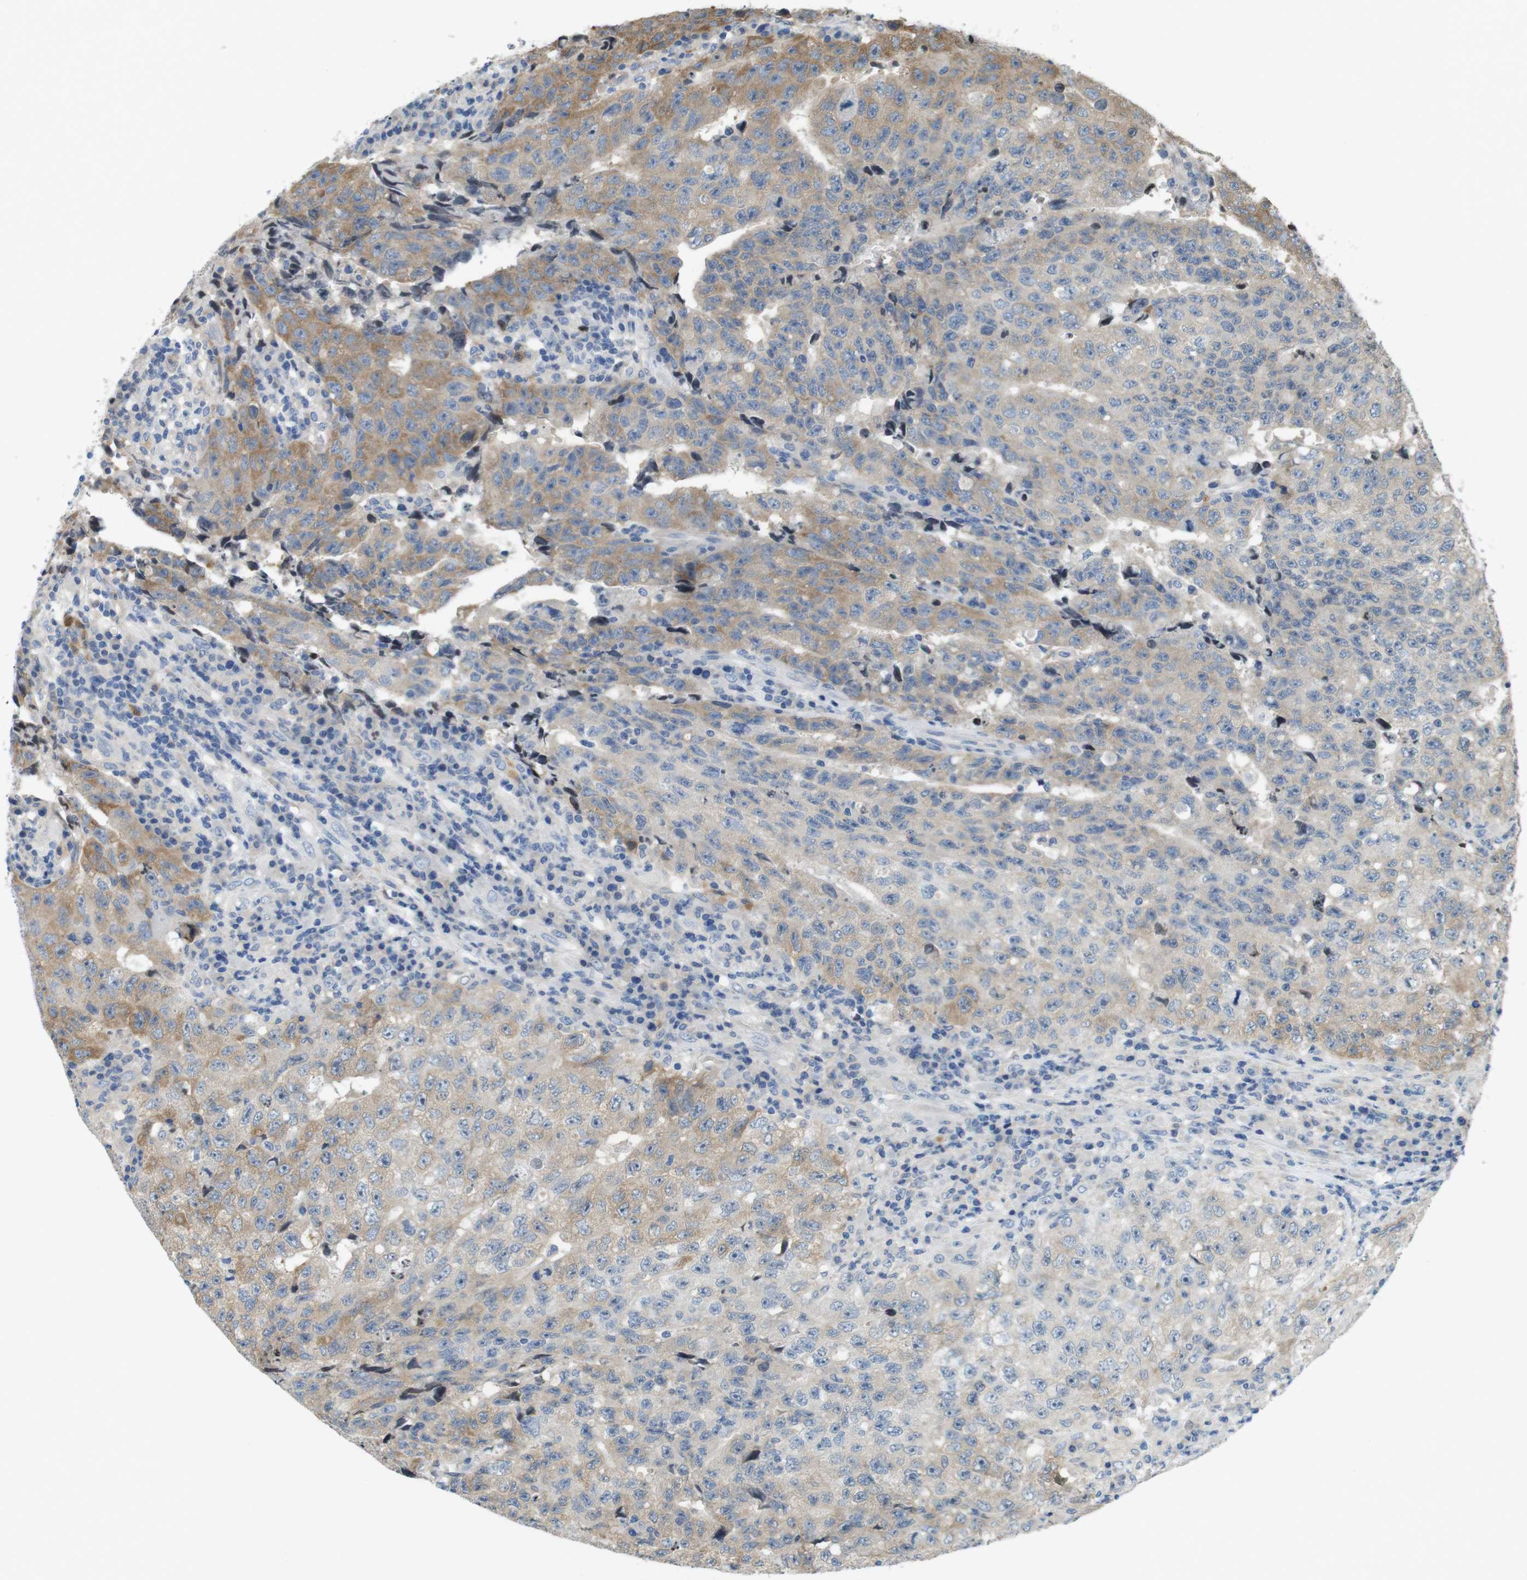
{"staining": {"intensity": "moderate", "quantity": "25%-75%", "location": "cytoplasmic/membranous"}, "tissue": "testis cancer", "cell_type": "Tumor cells", "image_type": "cancer", "snomed": [{"axis": "morphology", "description": "Necrosis, NOS"}, {"axis": "morphology", "description": "Carcinoma, Embryonal, NOS"}, {"axis": "topography", "description": "Testis"}], "caption": "The immunohistochemical stain highlights moderate cytoplasmic/membranous expression in tumor cells of testis embryonal carcinoma tissue.", "gene": "PCDH10", "patient": {"sex": "male", "age": 19}}